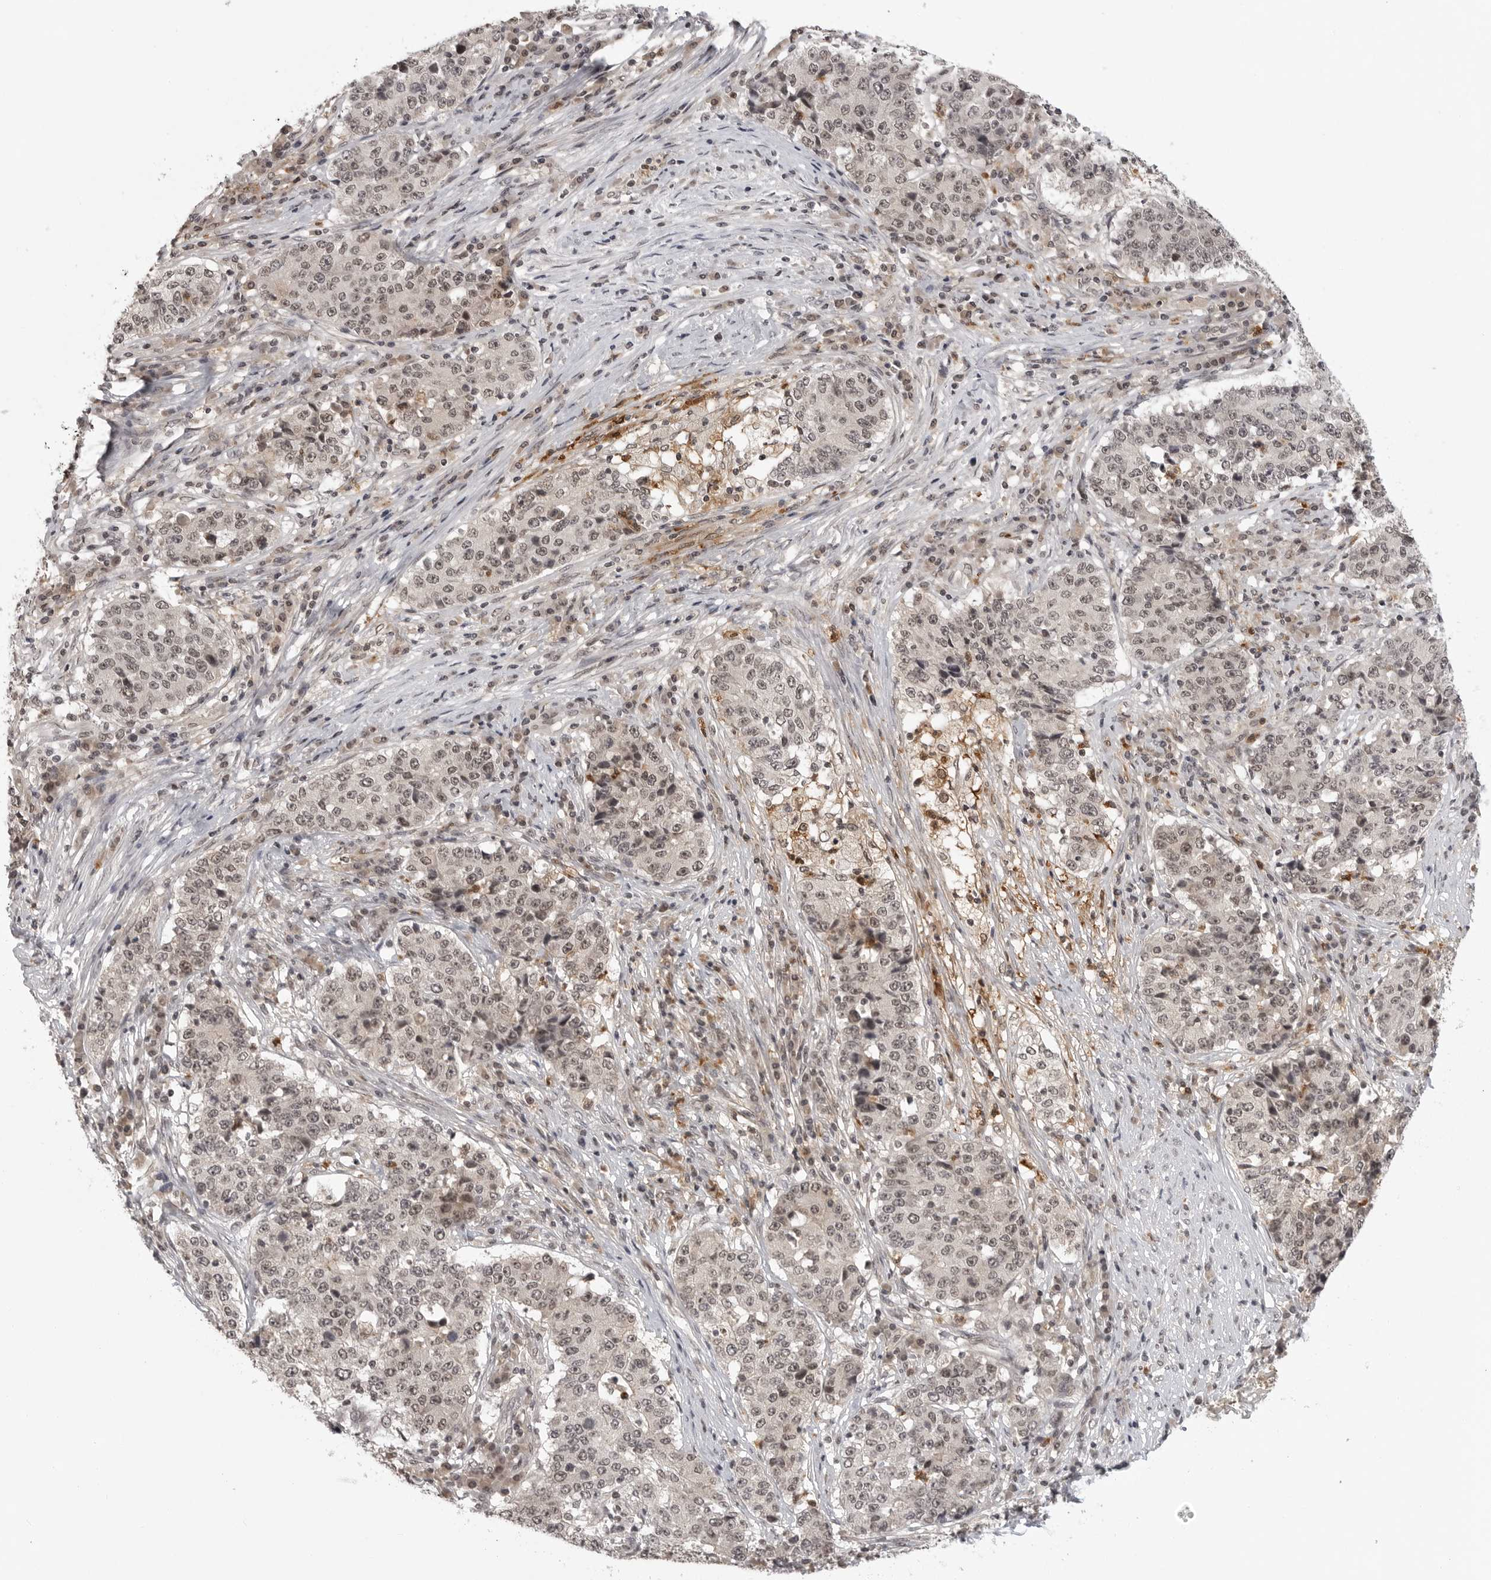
{"staining": {"intensity": "weak", "quantity": "25%-75%", "location": "nuclear"}, "tissue": "stomach cancer", "cell_type": "Tumor cells", "image_type": "cancer", "snomed": [{"axis": "morphology", "description": "Adenocarcinoma, NOS"}, {"axis": "topography", "description": "Stomach"}], "caption": "There is low levels of weak nuclear positivity in tumor cells of stomach cancer (adenocarcinoma), as demonstrated by immunohistochemical staining (brown color).", "gene": "PEG3", "patient": {"sex": "male", "age": 59}}